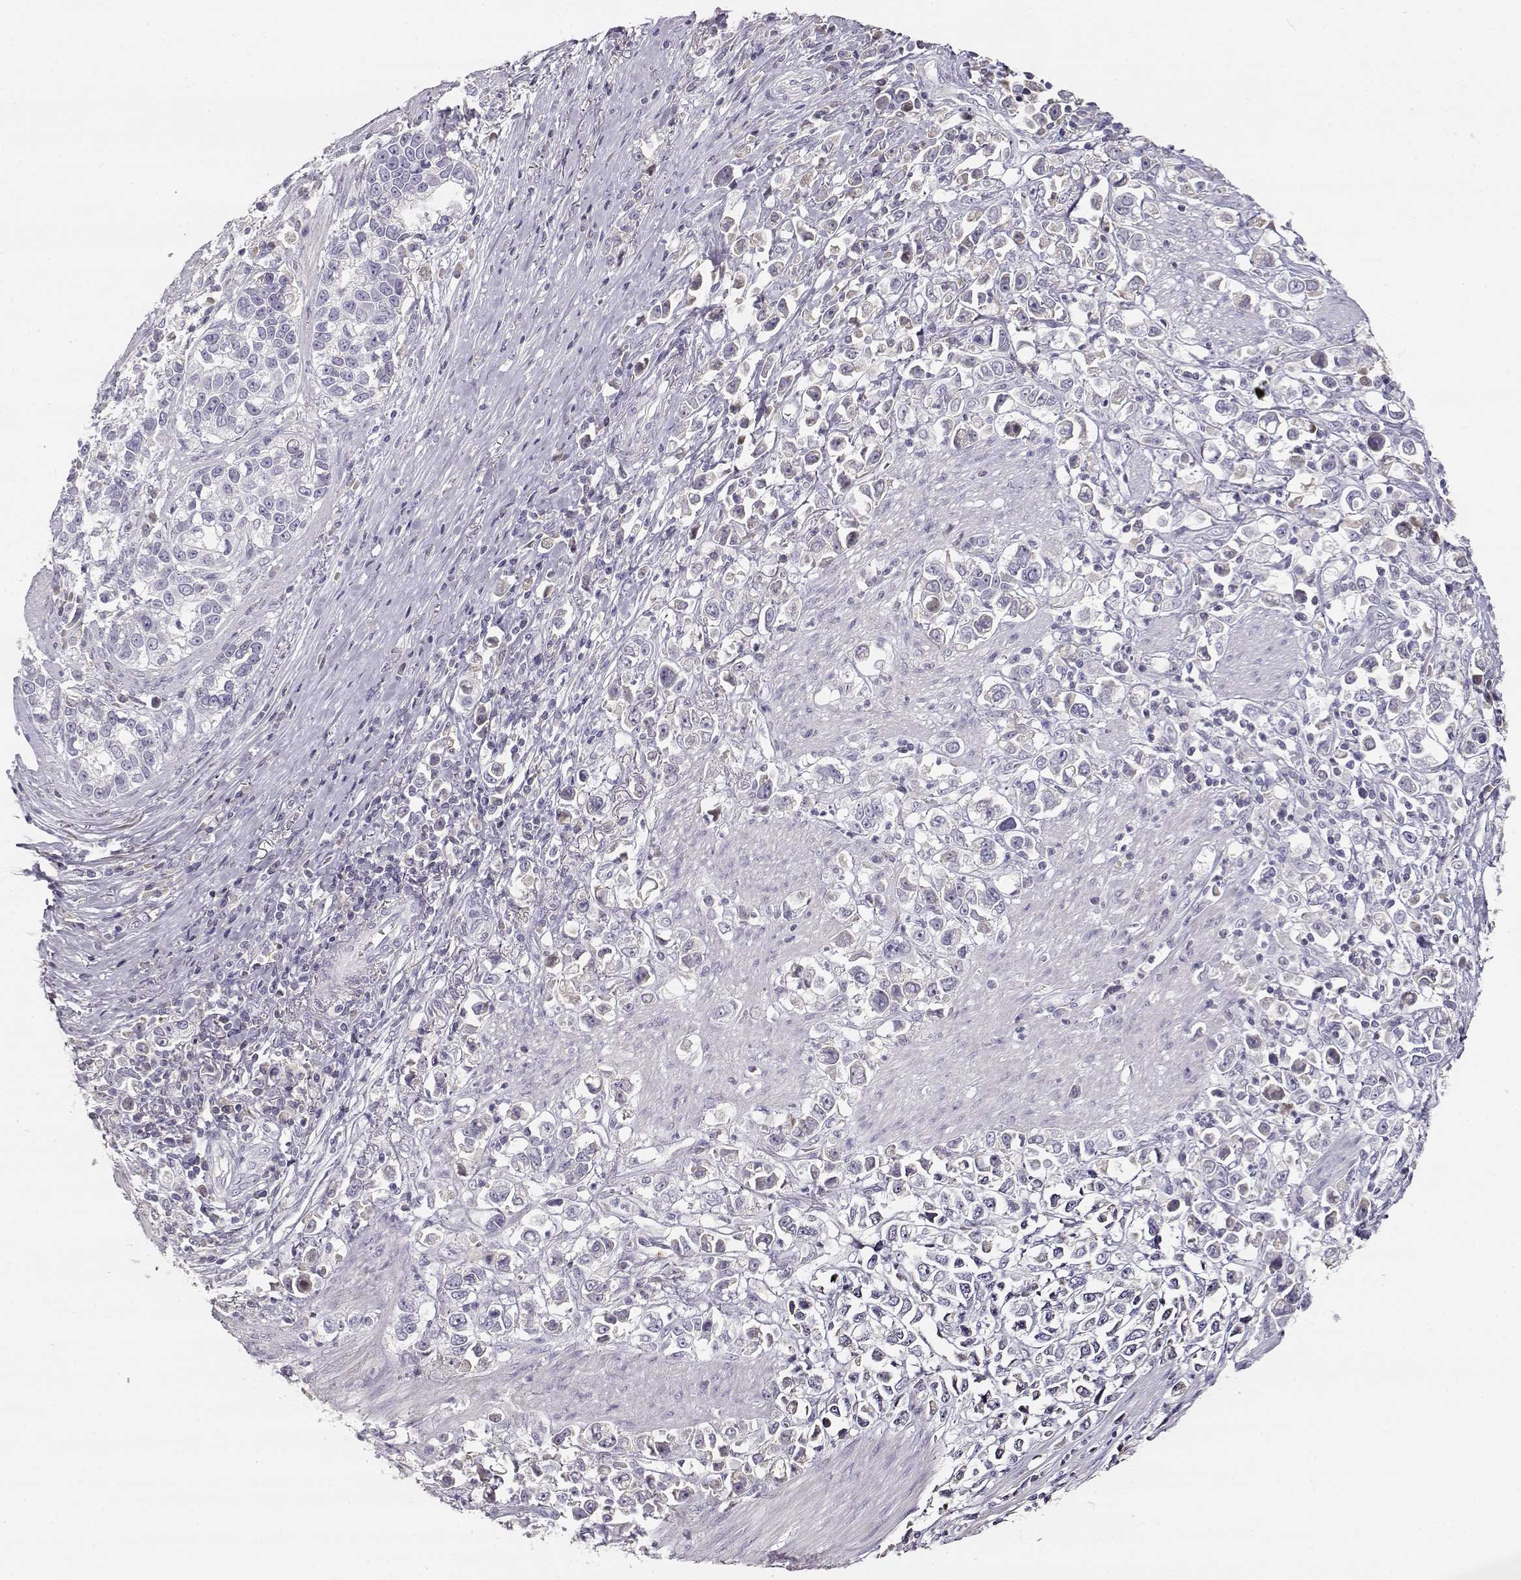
{"staining": {"intensity": "negative", "quantity": "none", "location": "none"}, "tissue": "stomach cancer", "cell_type": "Tumor cells", "image_type": "cancer", "snomed": [{"axis": "morphology", "description": "Adenocarcinoma, NOS"}, {"axis": "topography", "description": "Stomach"}], "caption": "Photomicrograph shows no protein expression in tumor cells of adenocarcinoma (stomach) tissue. (DAB immunohistochemistry (IHC), high magnification).", "gene": "SLCO6A1", "patient": {"sex": "male", "age": 93}}